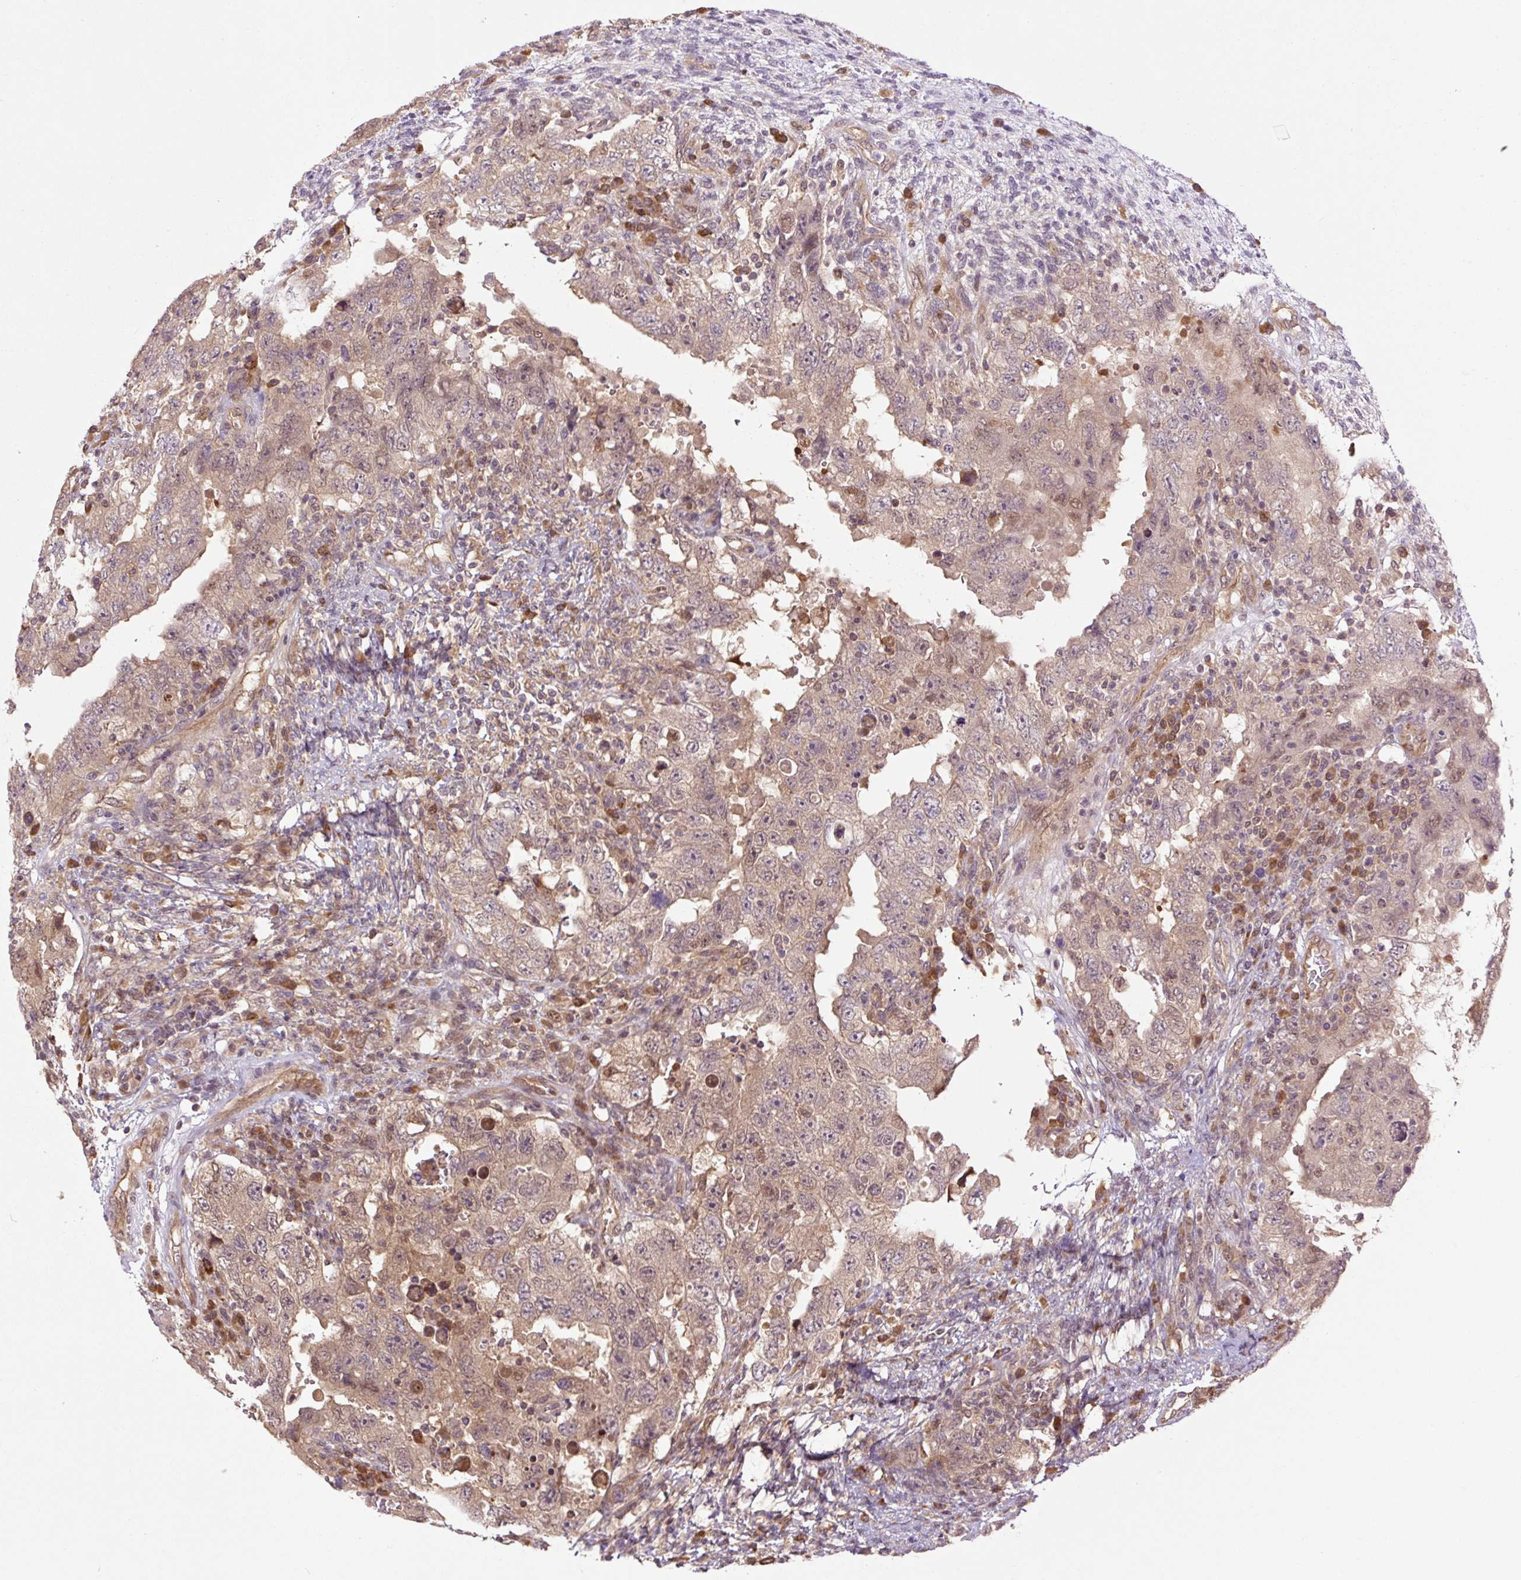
{"staining": {"intensity": "weak", "quantity": ">75%", "location": "cytoplasmic/membranous"}, "tissue": "testis cancer", "cell_type": "Tumor cells", "image_type": "cancer", "snomed": [{"axis": "morphology", "description": "Carcinoma, Embryonal, NOS"}, {"axis": "topography", "description": "Testis"}], "caption": "IHC image of neoplastic tissue: human testis cancer stained using IHC displays low levels of weak protein expression localized specifically in the cytoplasmic/membranous of tumor cells, appearing as a cytoplasmic/membranous brown color.", "gene": "TPT1", "patient": {"sex": "male", "age": 26}}